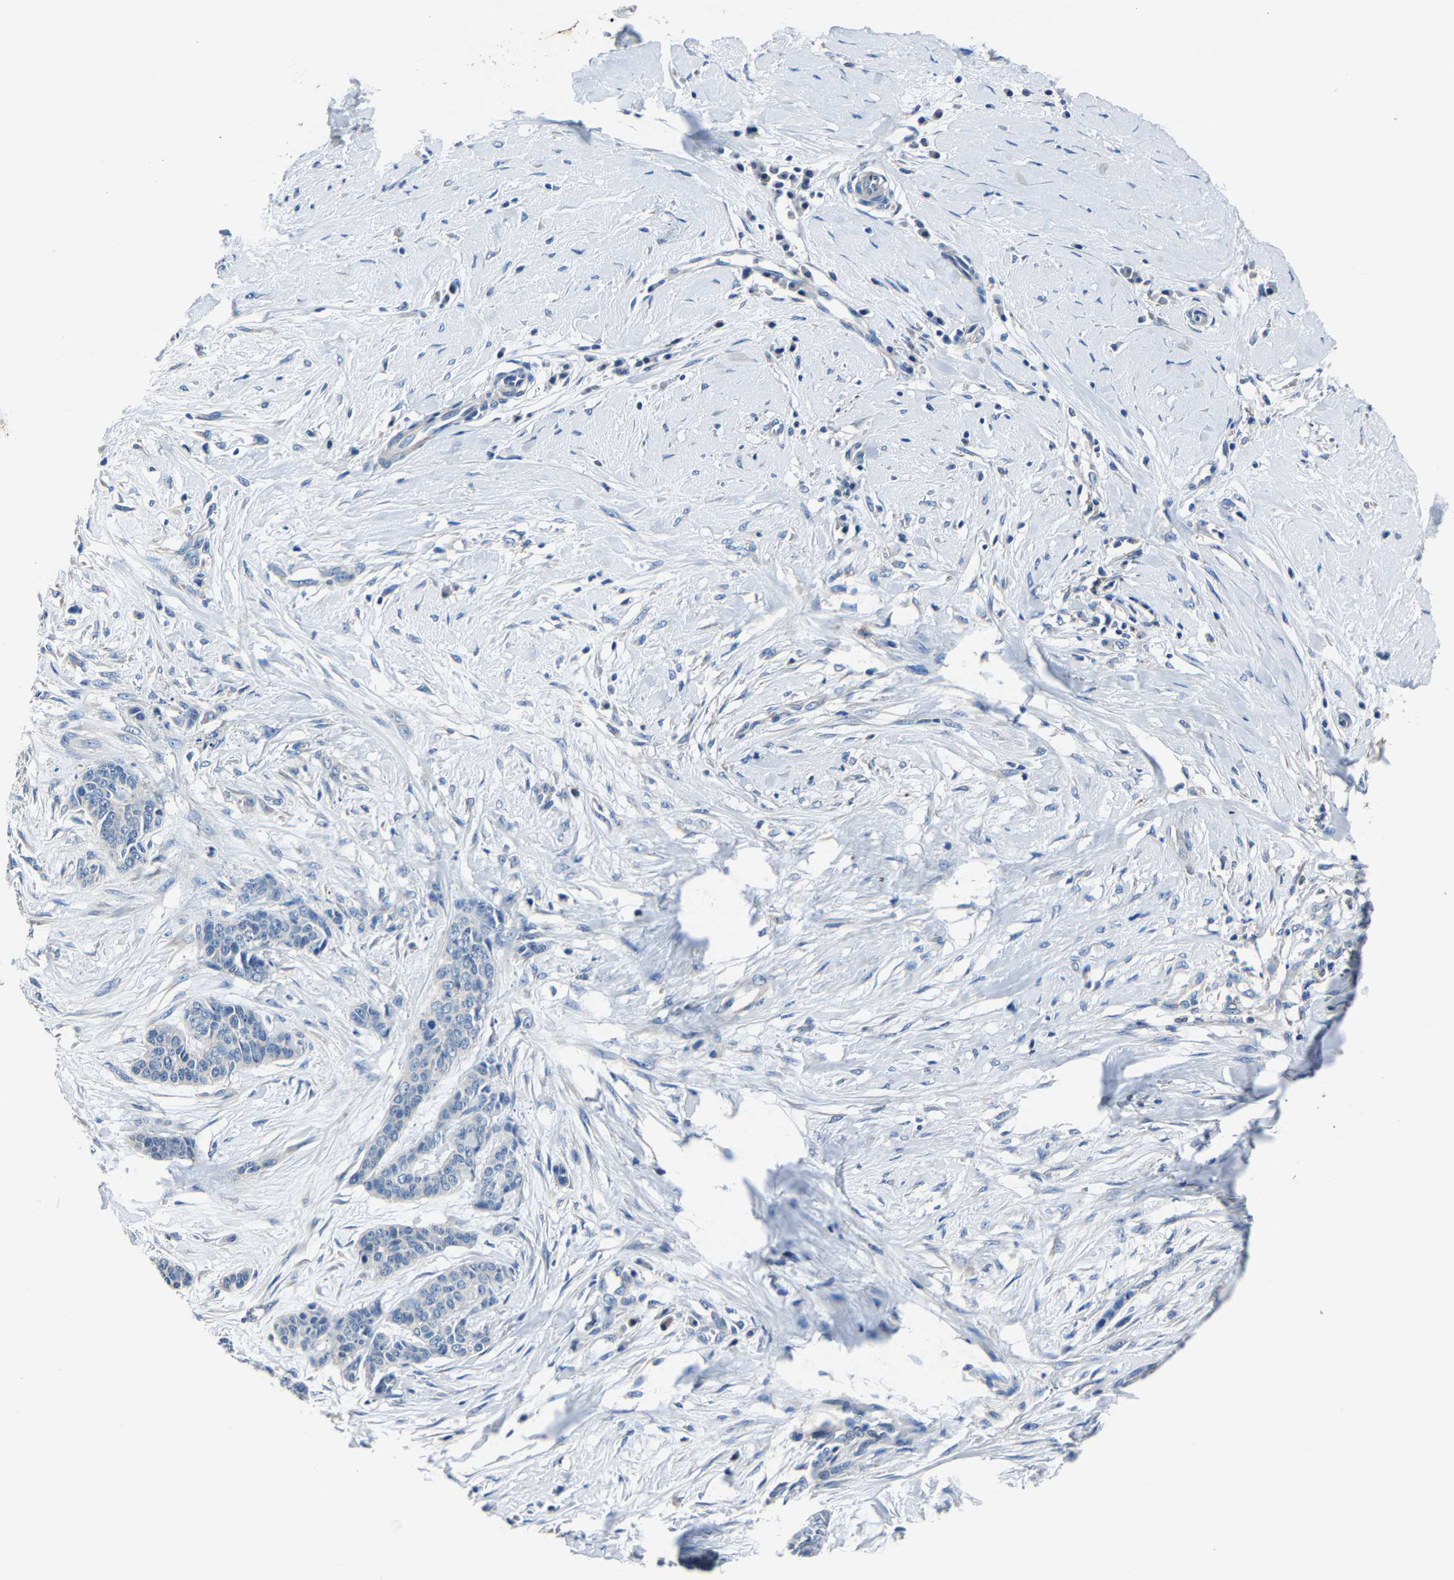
{"staining": {"intensity": "negative", "quantity": "none", "location": "none"}, "tissue": "skin cancer", "cell_type": "Tumor cells", "image_type": "cancer", "snomed": [{"axis": "morphology", "description": "Basal cell carcinoma"}, {"axis": "topography", "description": "Skin"}], "caption": "Immunohistochemistry (IHC) micrograph of human skin cancer (basal cell carcinoma) stained for a protein (brown), which demonstrates no staining in tumor cells.", "gene": "STRBP", "patient": {"sex": "female", "age": 64}}